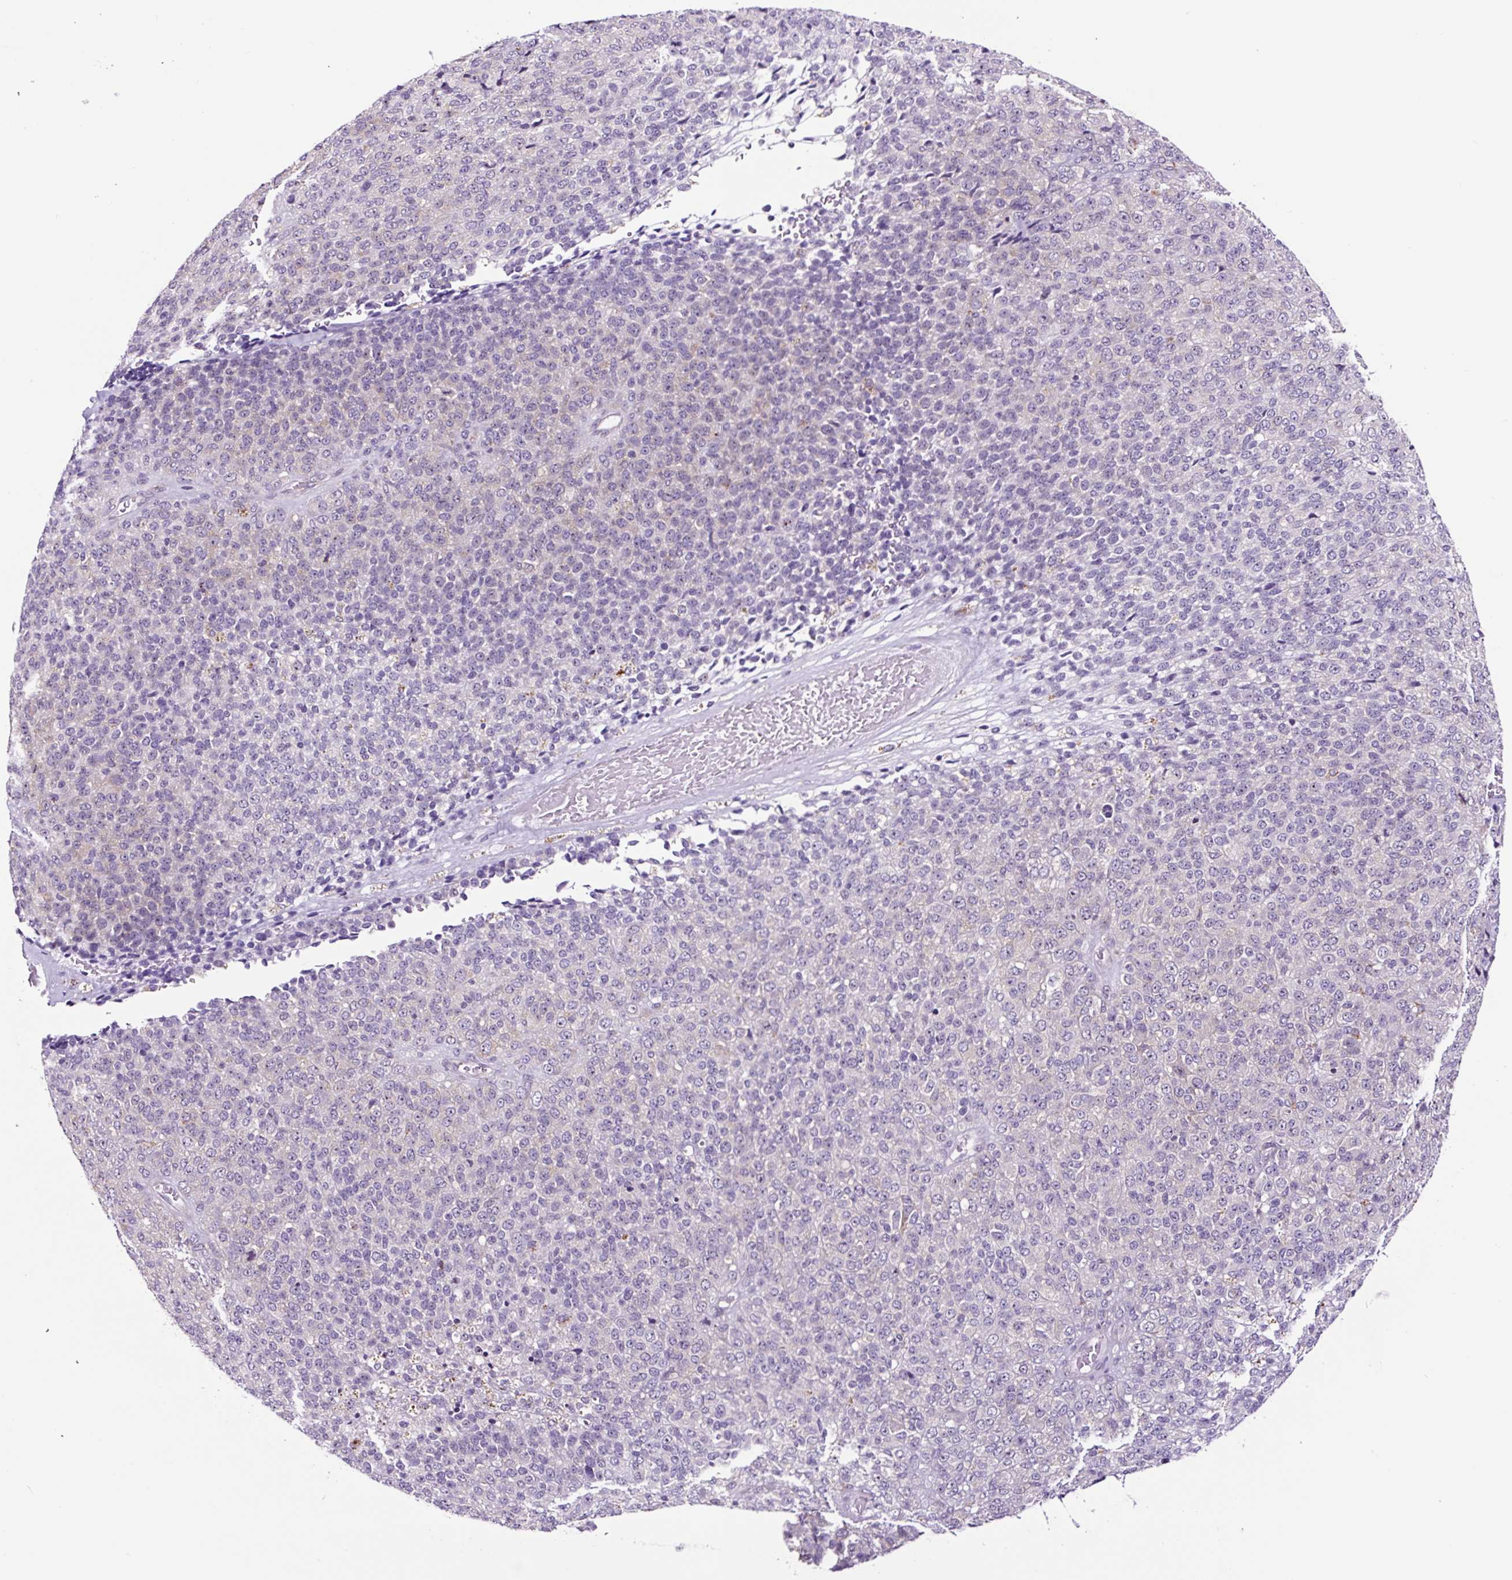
{"staining": {"intensity": "negative", "quantity": "none", "location": "none"}, "tissue": "melanoma", "cell_type": "Tumor cells", "image_type": "cancer", "snomed": [{"axis": "morphology", "description": "Malignant melanoma, Metastatic site"}, {"axis": "topography", "description": "Brain"}], "caption": "Tumor cells are negative for brown protein staining in malignant melanoma (metastatic site).", "gene": "NOM1", "patient": {"sex": "female", "age": 56}}